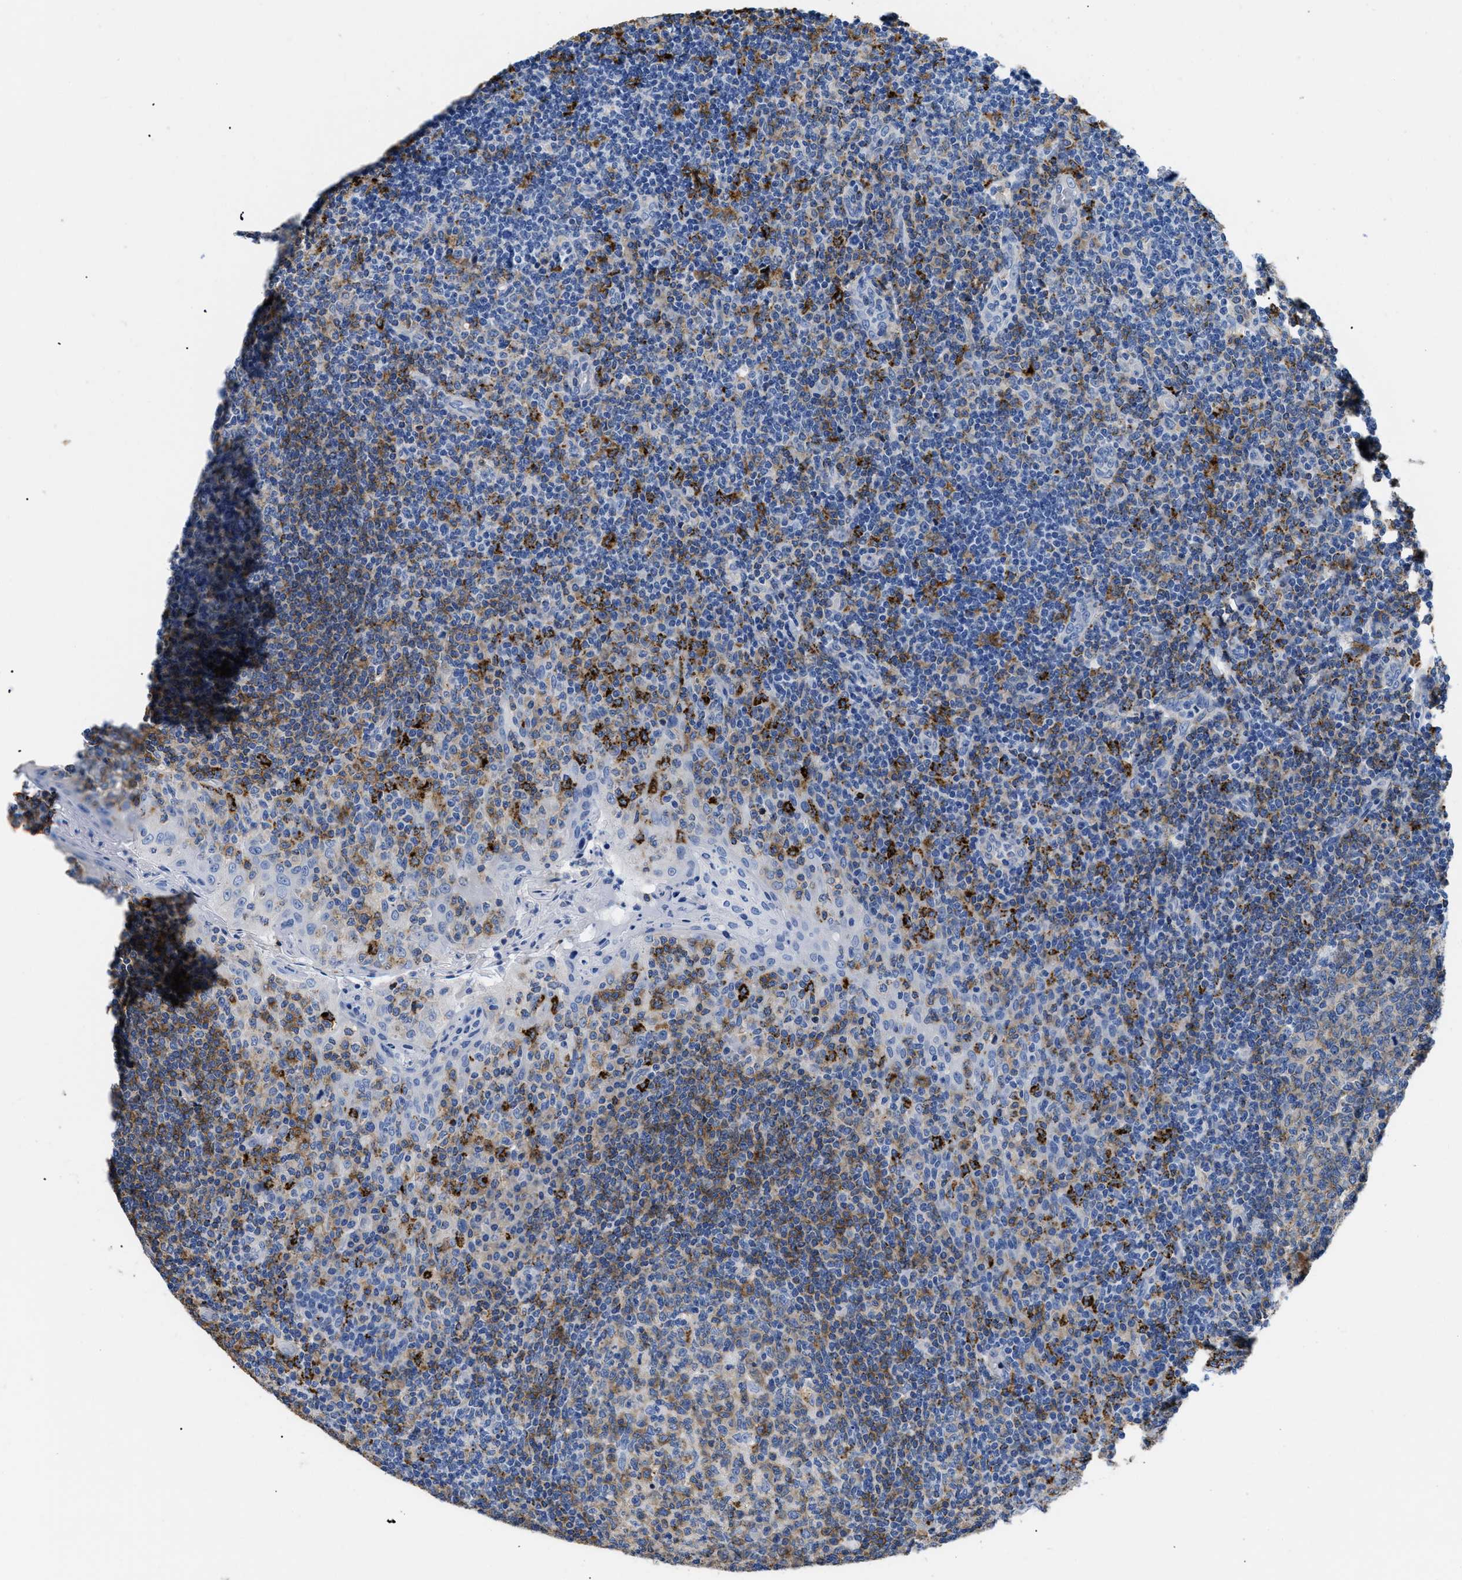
{"staining": {"intensity": "moderate", "quantity": "25%-75%", "location": "cytoplasmic/membranous"}, "tissue": "tonsil", "cell_type": "Germinal center cells", "image_type": "normal", "snomed": [{"axis": "morphology", "description": "Normal tissue, NOS"}, {"axis": "topography", "description": "Tonsil"}], "caption": "This image displays benign tonsil stained with immunohistochemistry (IHC) to label a protein in brown. The cytoplasmic/membranous of germinal center cells show moderate positivity for the protein. Nuclei are counter-stained blue.", "gene": "HLA", "patient": {"sex": "female", "age": 19}}